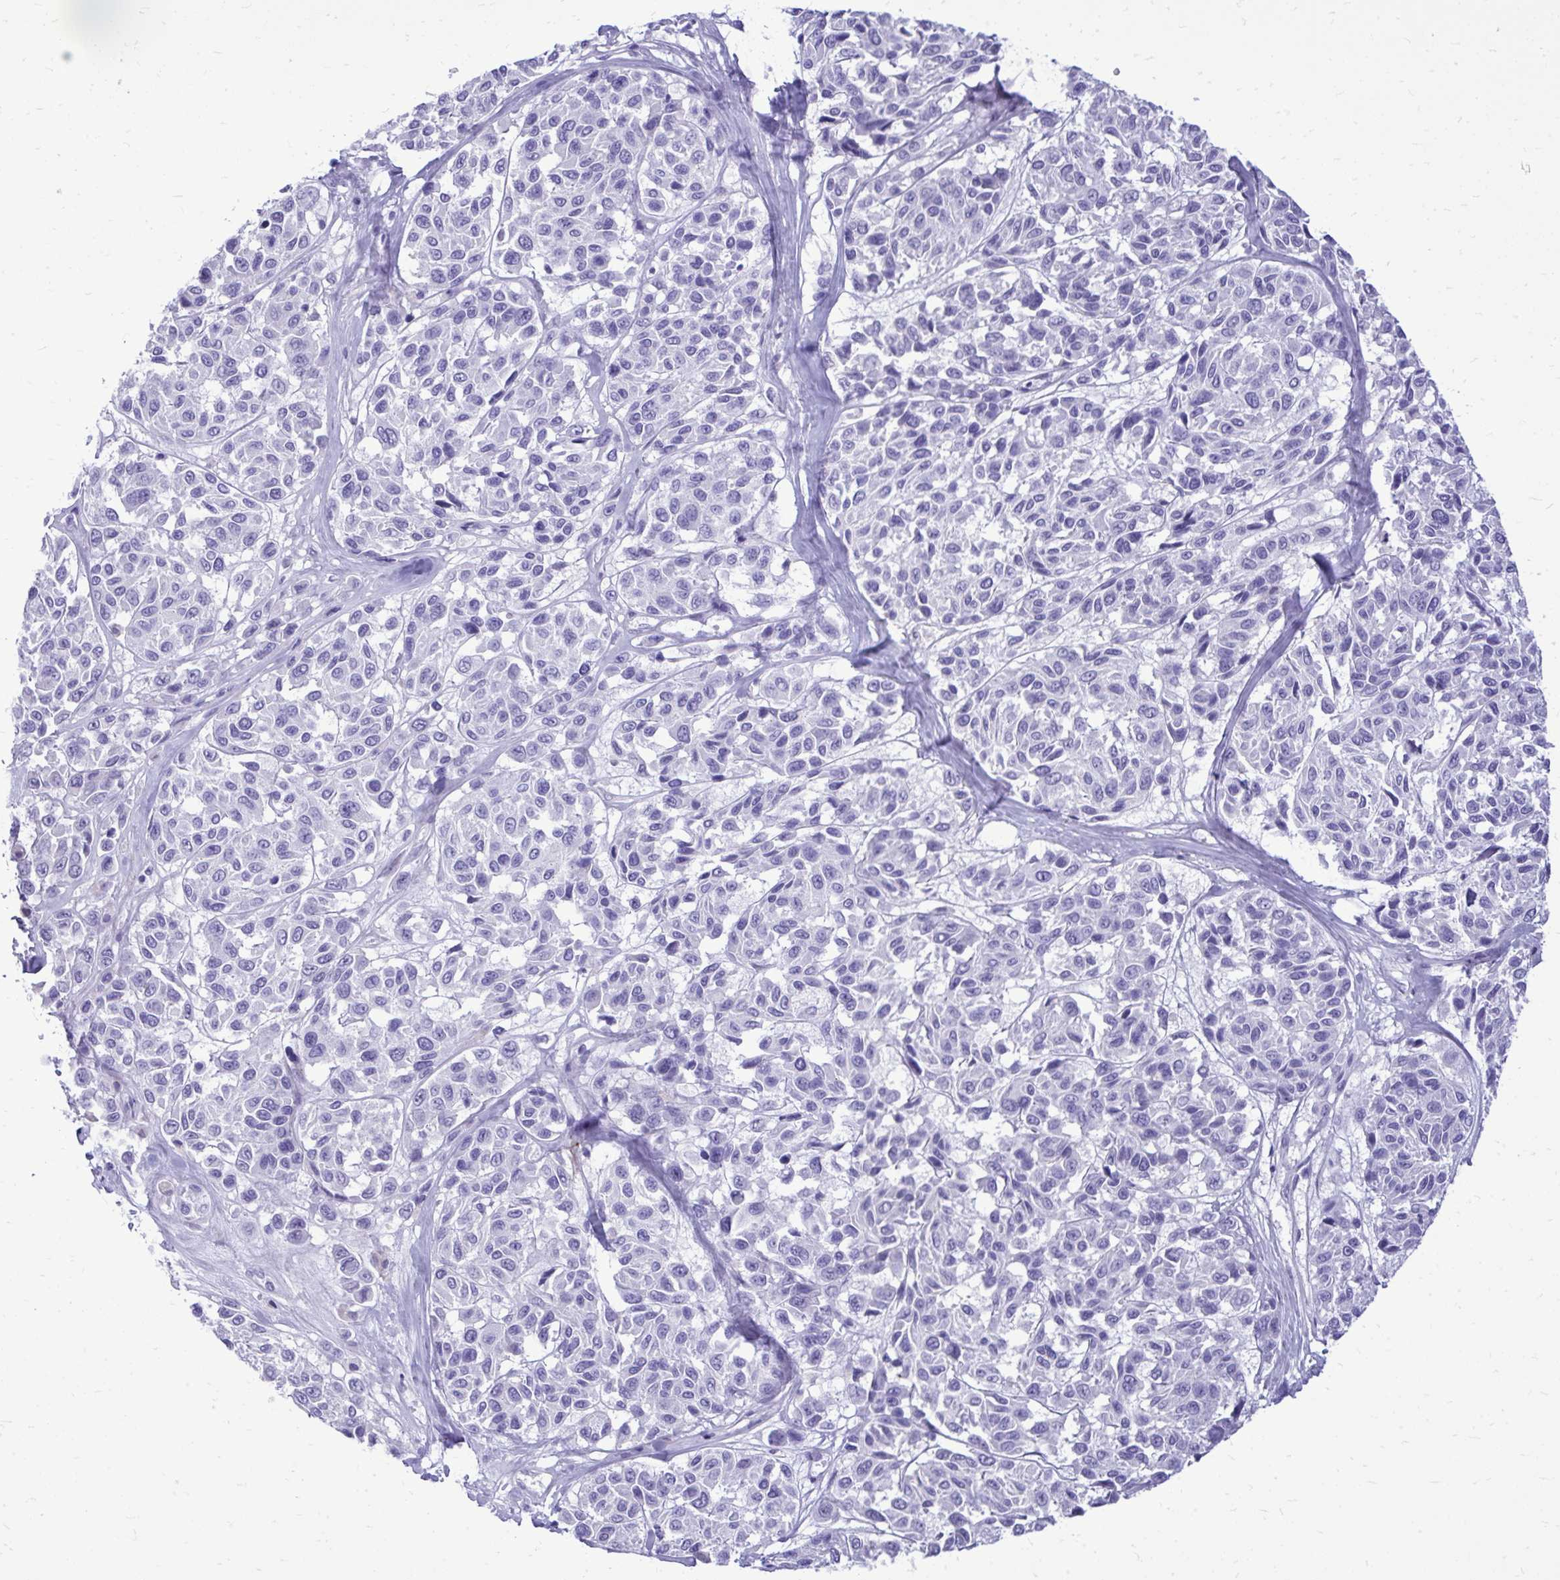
{"staining": {"intensity": "negative", "quantity": "none", "location": "none"}, "tissue": "melanoma", "cell_type": "Tumor cells", "image_type": "cancer", "snomed": [{"axis": "morphology", "description": "Malignant melanoma, NOS"}, {"axis": "topography", "description": "Skin"}], "caption": "The histopathology image exhibits no staining of tumor cells in melanoma.", "gene": "BCL6B", "patient": {"sex": "female", "age": 66}}